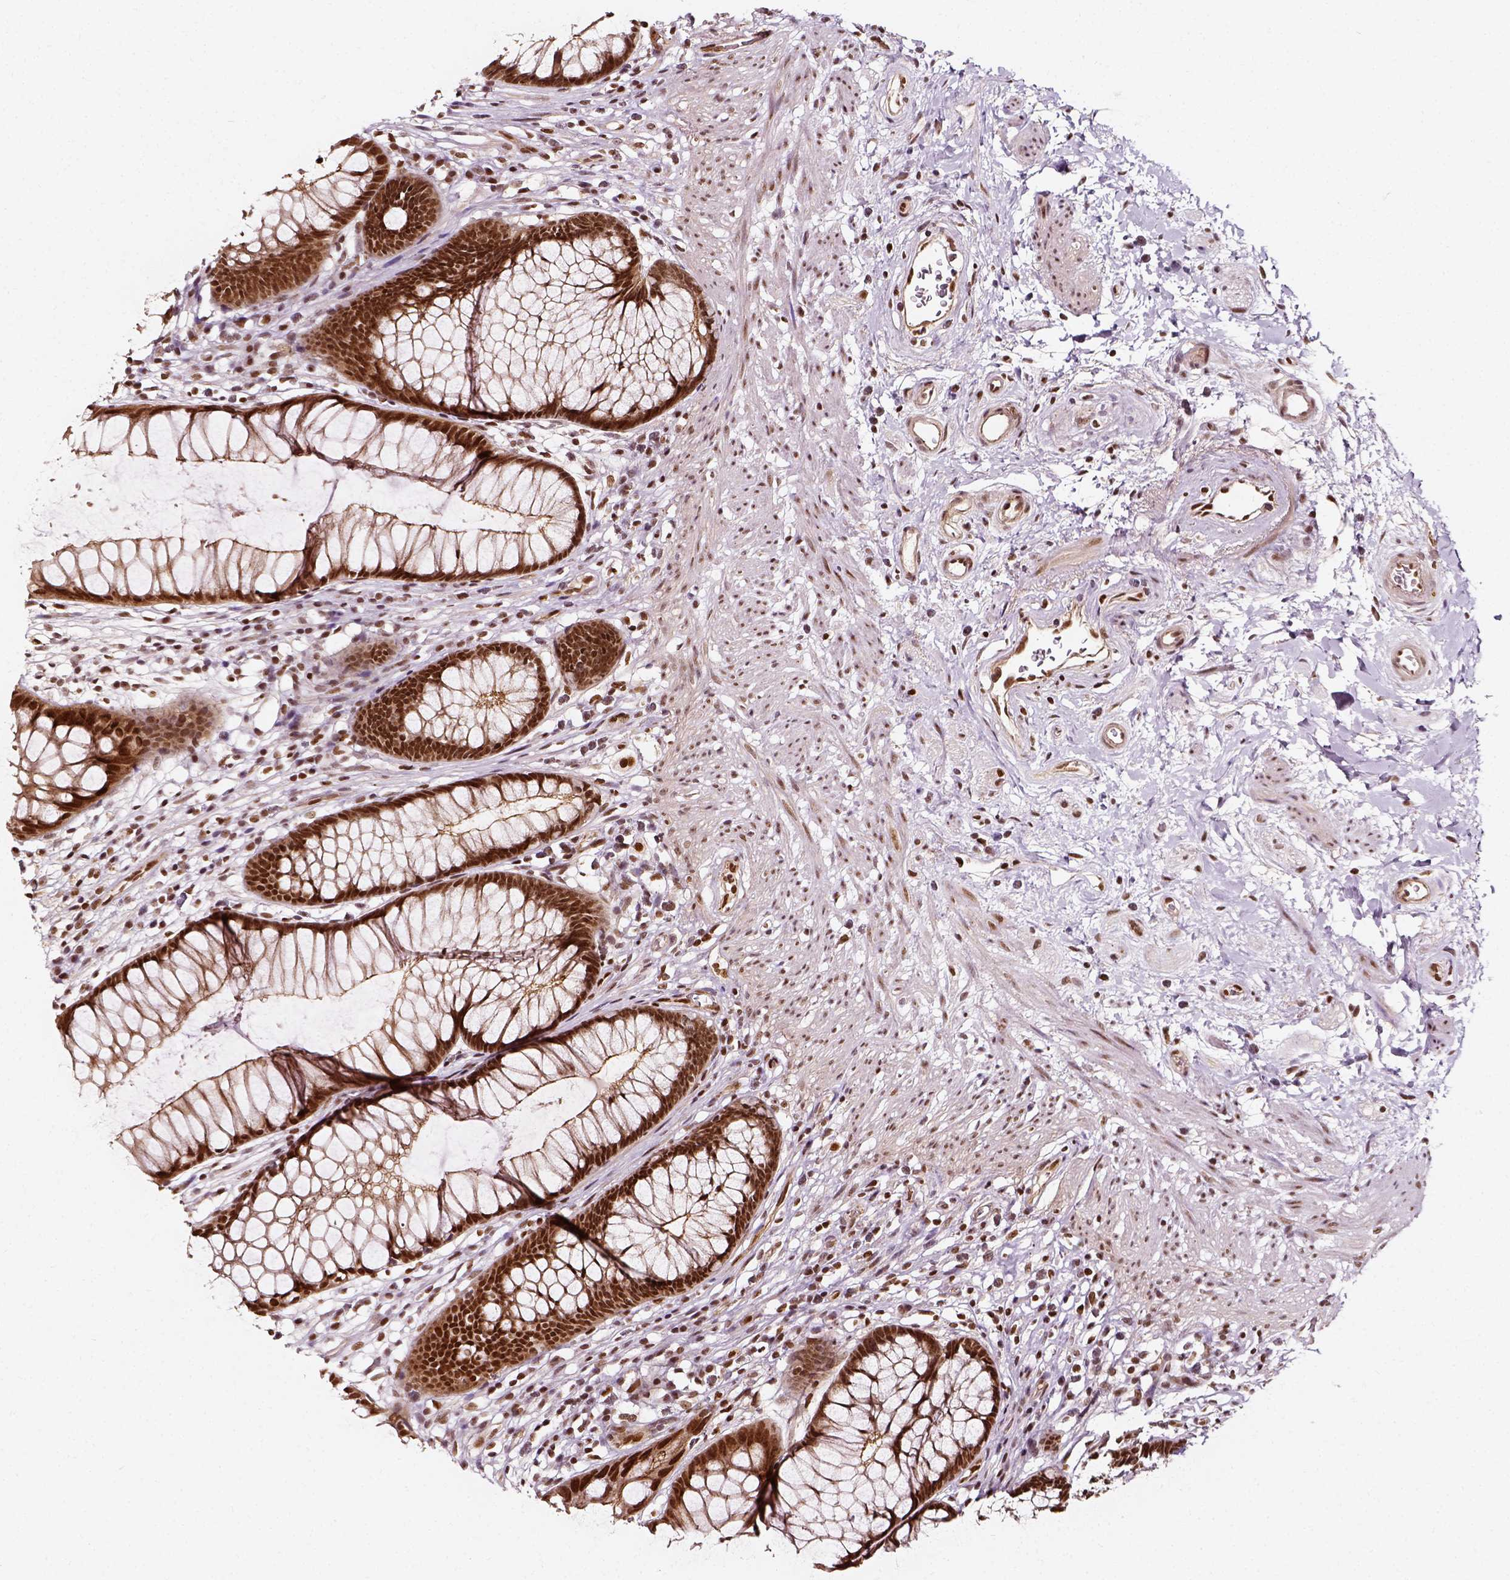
{"staining": {"intensity": "moderate", "quantity": ">75%", "location": "nuclear"}, "tissue": "rectum", "cell_type": "Glandular cells", "image_type": "normal", "snomed": [{"axis": "morphology", "description": "Normal tissue, NOS"}, {"axis": "topography", "description": "Smooth muscle"}, {"axis": "topography", "description": "Rectum"}], "caption": "High-power microscopy captured an IHC histopathology image of normal rectum, revealing moderate nuclear positivity in about >75% of glandular cells.", "gene": "NACC1", "patient": {"sex": "male", "age": 53}}